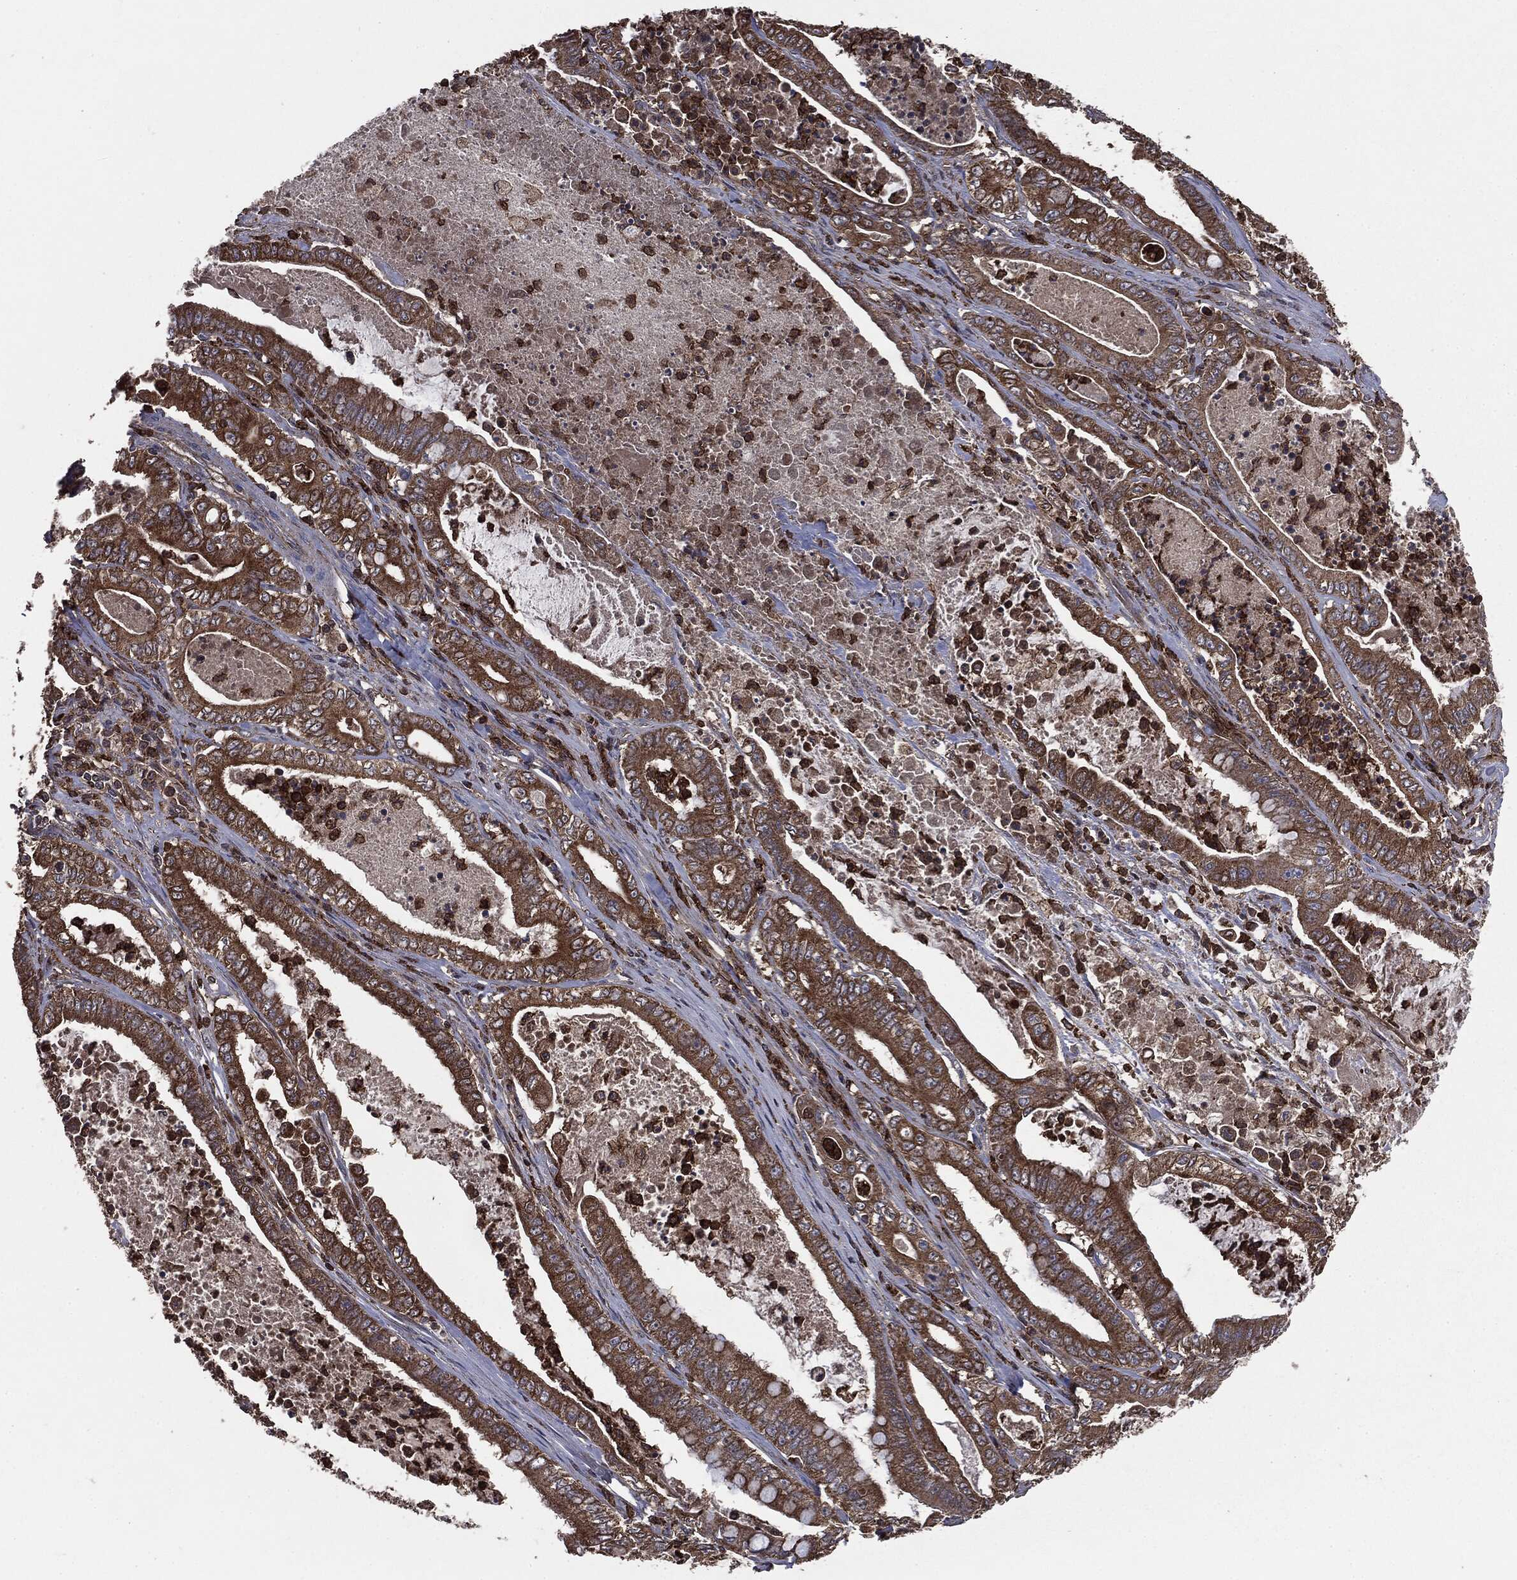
{"staining": {"intensity": "moderate", "quantity": ">75%", "location": "cytoplasmic/membranous"}, "tissue": "pancreatic cancer", "cell_type": "Tumor cells", "image_type": "cancer", "snomed": [{"axis": "morphology", "description": "Adenocarcinoma, NOS"}, {"axis": "topography", "description": "Pancreas"}], "caption": "A medium amount of moderate cytoplasmic/membranous staining is appreciated in approximately >75% of tumor cells in pancreatic adenocarcinoma tissue.", "gene": "MAPK6", "patient": {"sex": "male", "age": 71}}